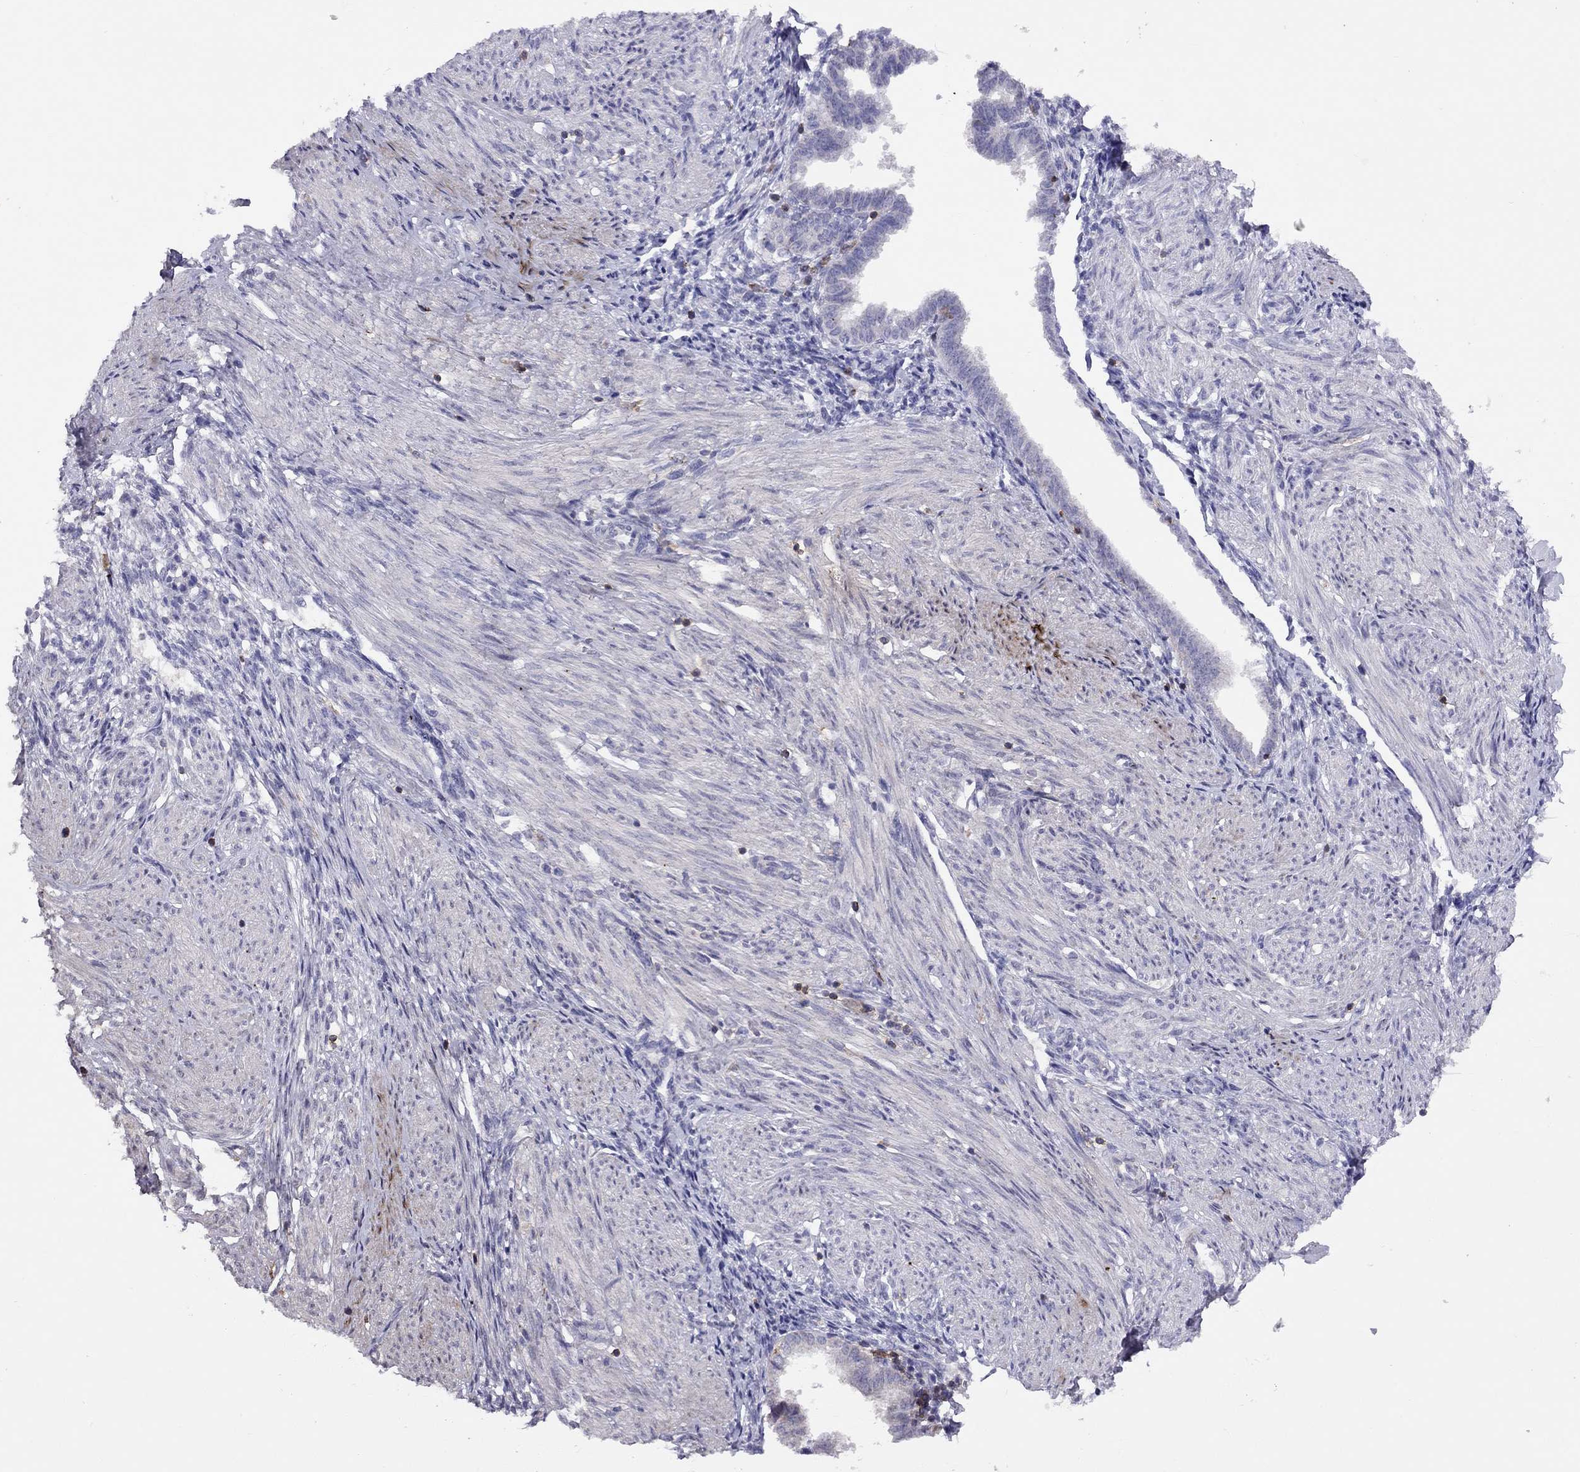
{"staining": {"intensity": "negative", "quantity": "none", "location": "none"}, "tissue": "endometrium", "cell_type": "Cells in endometrial stroma", "image_type": "normal", "snomed": [{"axis": "morphology", "description": "Normal tissue, NOS"}, {"axis": "topography", "description": "Endometrium"}], "caption": "Immunohistochemistry (IHC) of benign human endometrium displays no staining in cells in endometrial stroma.", "gene": "CITED1", "patient": {"sex": "female", "age": 37}}